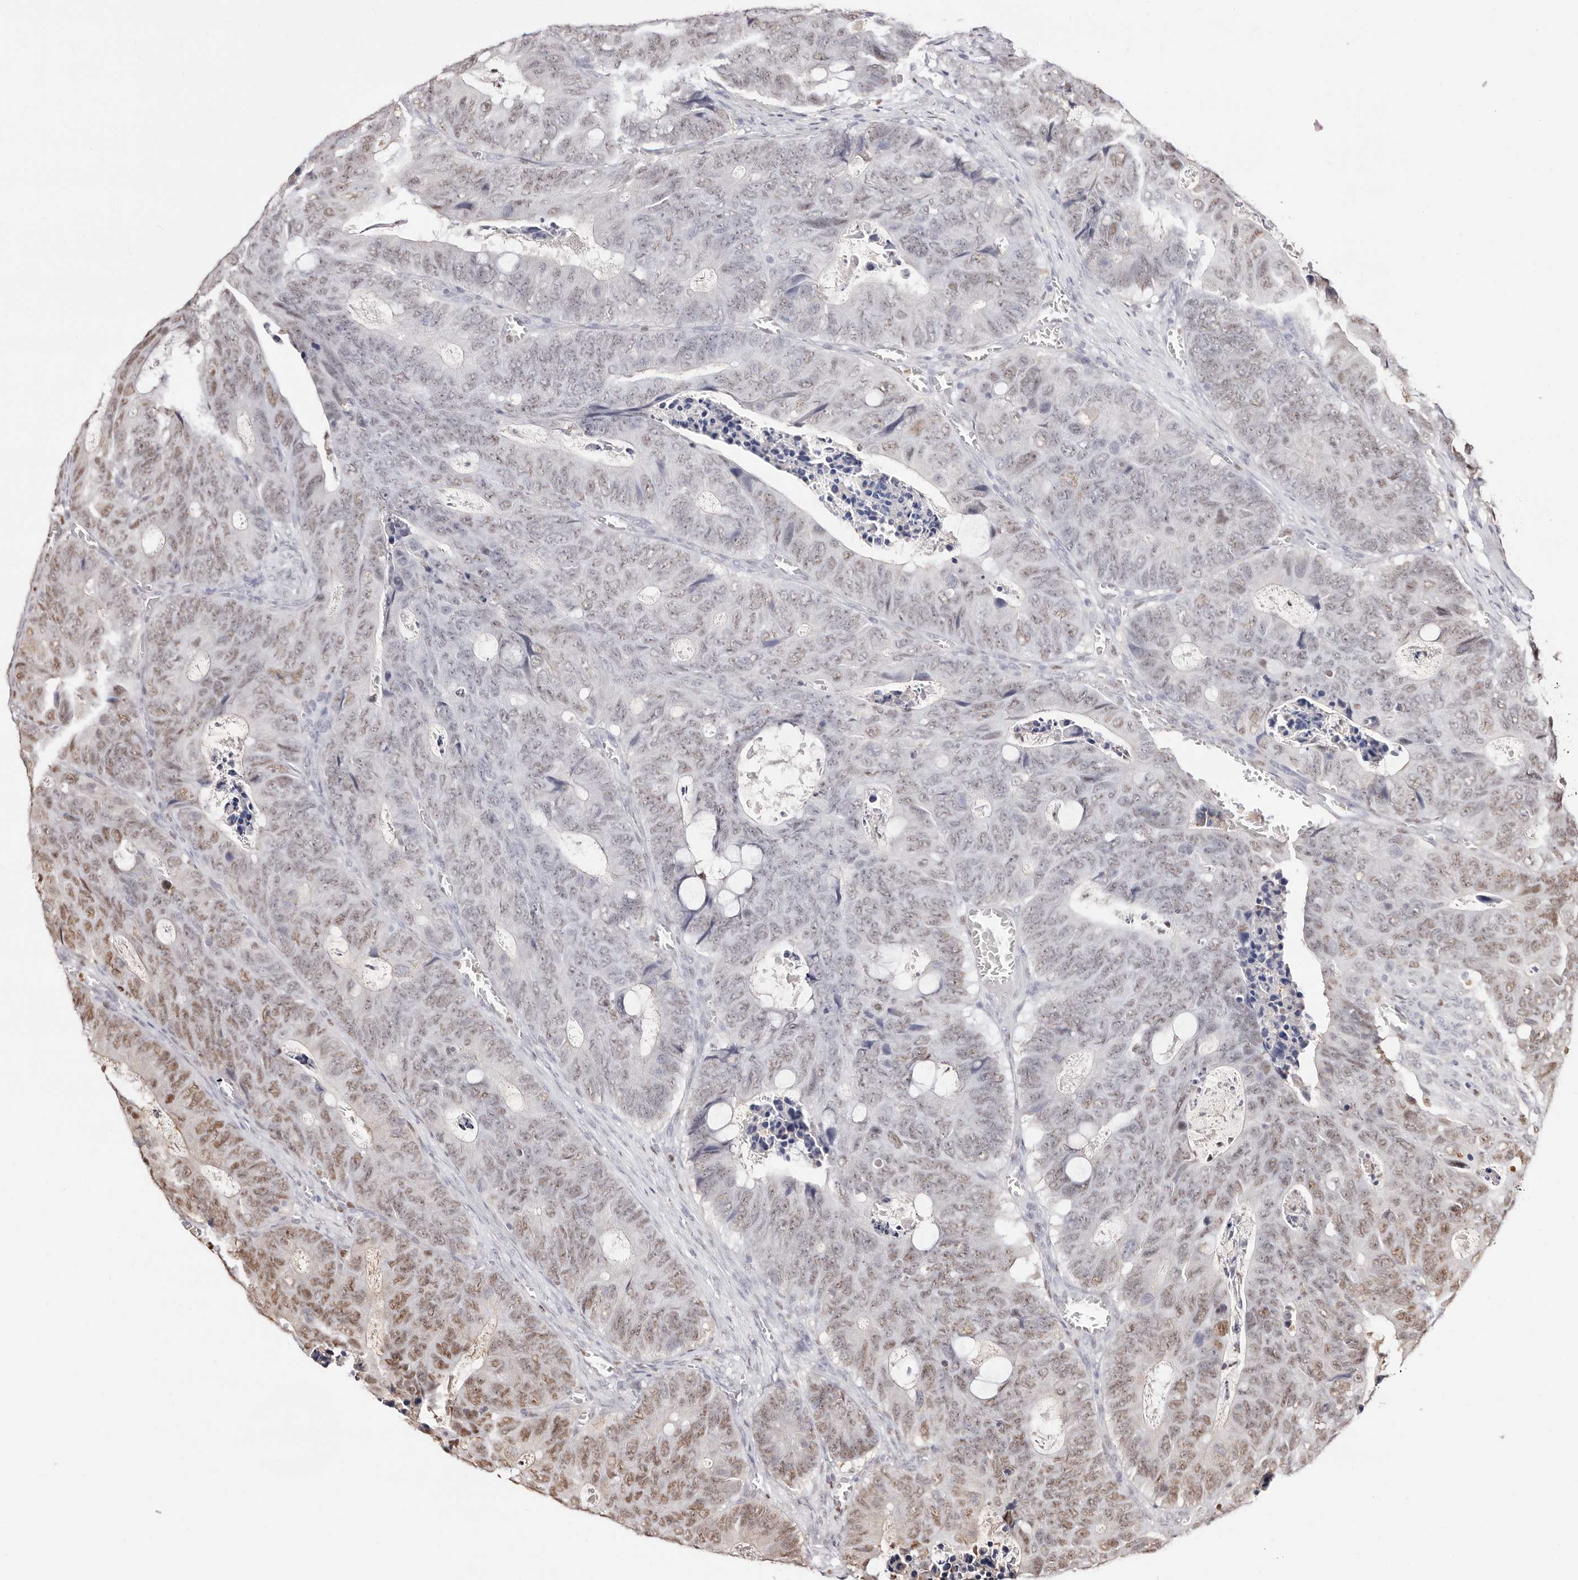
{"staining": {"intensity": "weak", "quantity": "25%-75%", "location": "nuclear"}, "tissue": "colorectal cancer", "cell_type": "Tumor cells", "image_type": "cancer", "snomed": [{"axis": "morphology", "description": "Adenocarcinoma, NOS"}, {"axis": "topography", "description": "Colon"}], "caption": "Colorectal cancer (adenocarcinoma) stained for a protein exhibits weak nuclear positivity in tumor cells.", "gene": "TKT", "patient": {"sex": "male", "age": 87}}